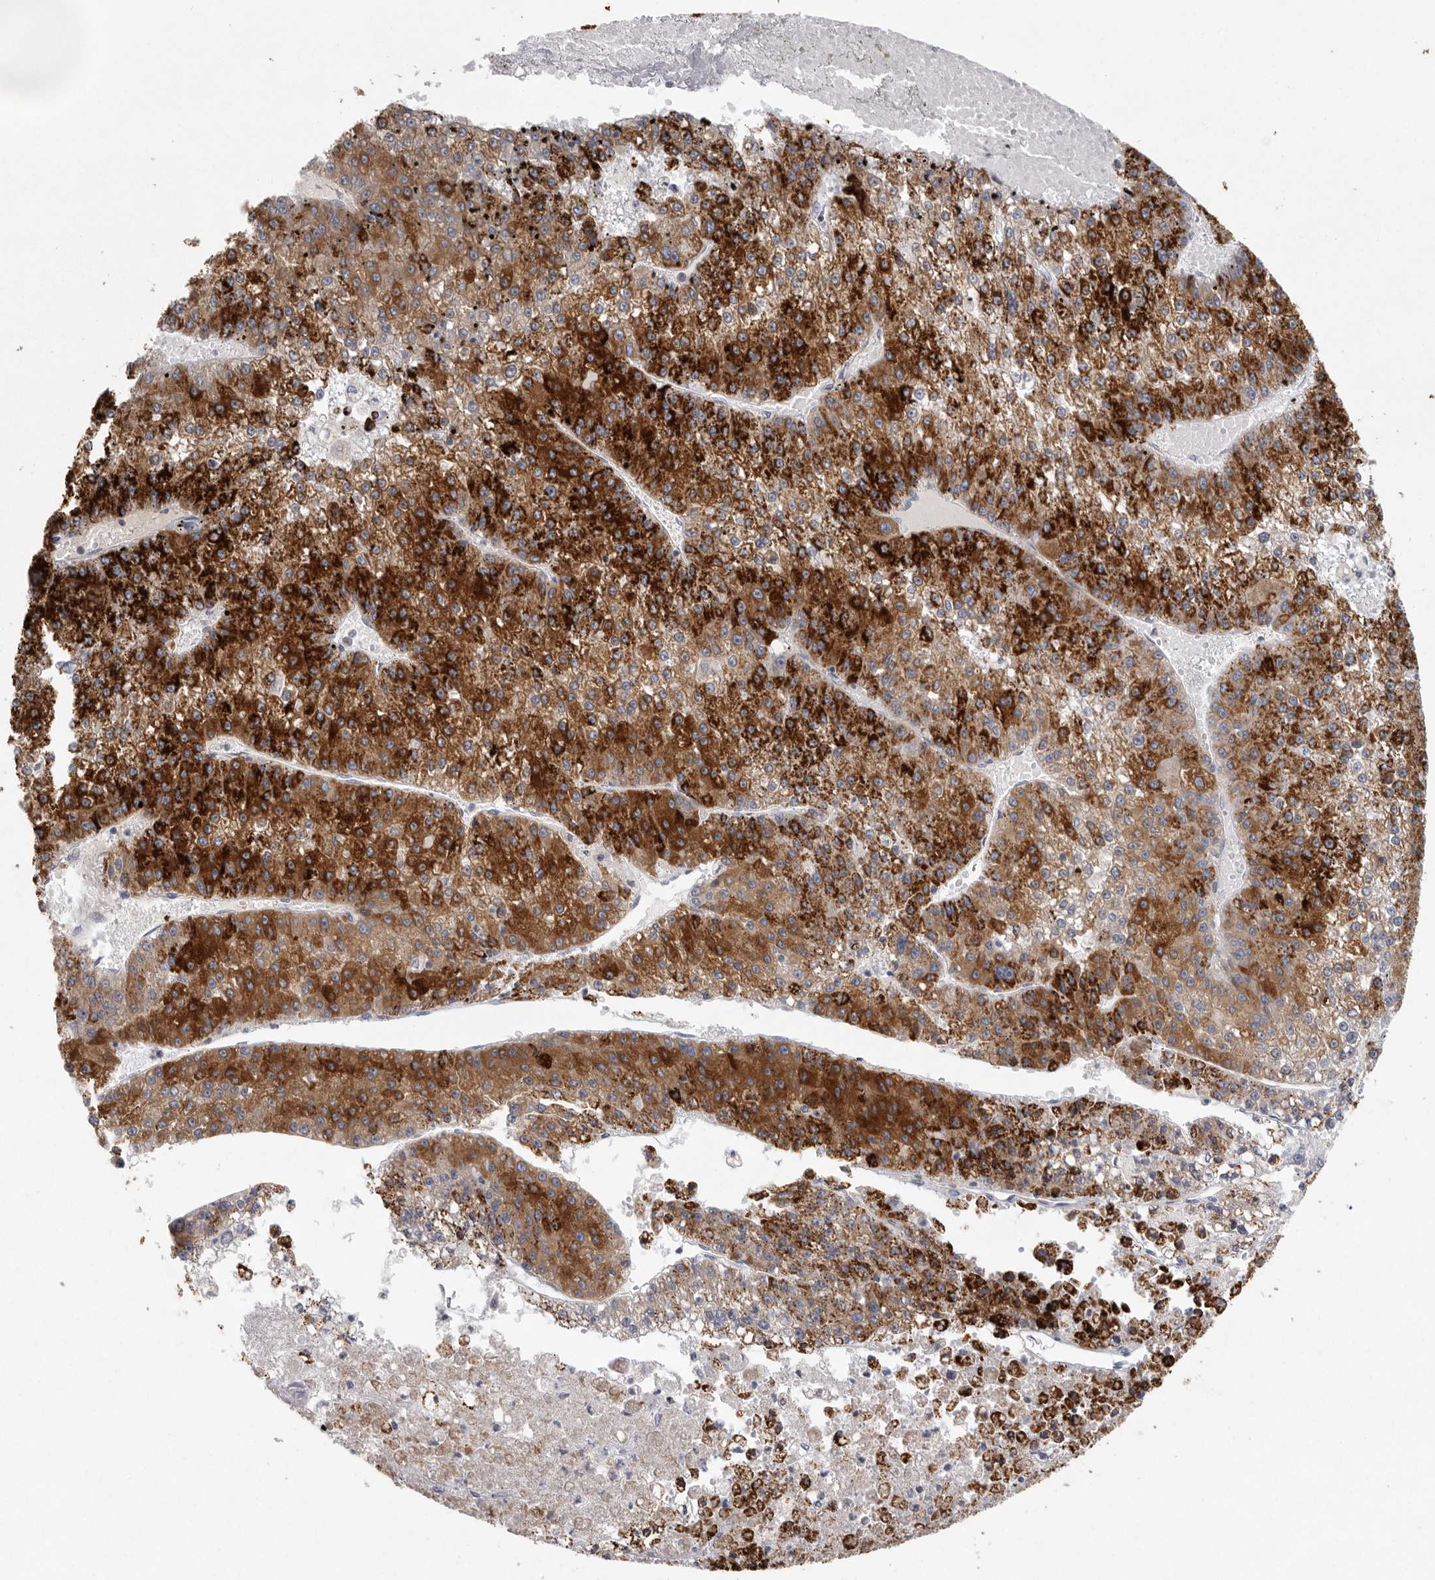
{"staining": {"intensity": "strong", "quantity": ">75%", "location": "cytoplasmic/membranous"}, "tissue": "liver cancer", "cell_type": "Tumor cells", "image_type": "cancer", "snomed": [{"axis": "morphology", "description": "Carcinoma, Hepatocellular, NOS"}, {"axis": "topography", "description": "Liver"}], "caption": "About >75% of tumor cells in human liver cancer demonstrate strong cytoplasmic/membranous protein staining as visualized by brown immunohistochemical staining.", "gene": "USP24", "patient": {"sex": "female", "age": 73}}